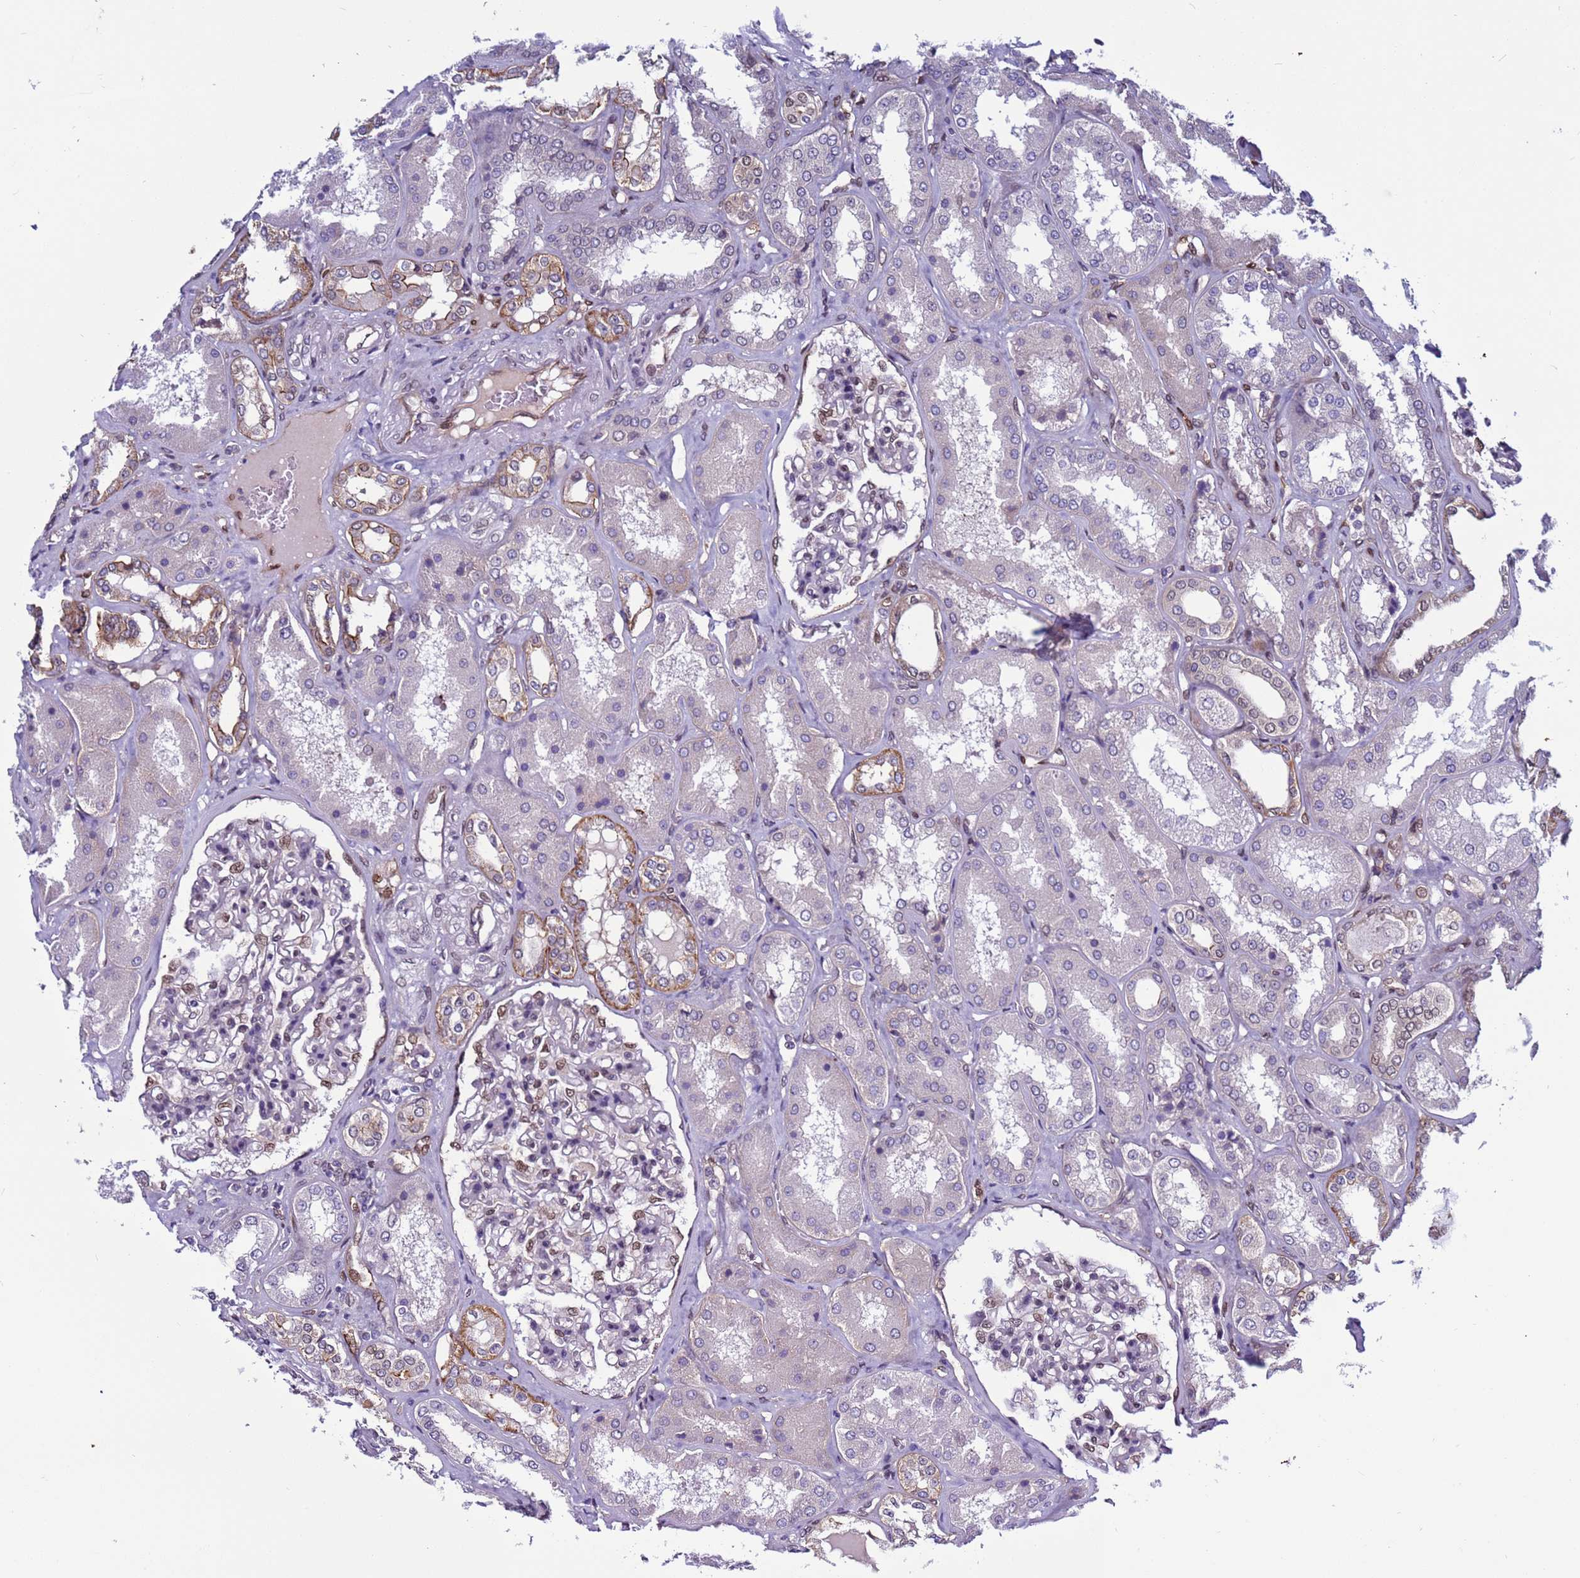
{"staining": {"intensity": "moderate", "quantity": "<25%", "location": "nuclear"}, "tissue": "kidney", "cell_type": "Cells in glomeruli", "image_type": "normal", "snomed": [{"axis": "morphology", "description": "Normal tissue, NOS"}, {"axis": "topography", "description": "Kidney"}], "caption": "A brown stain shows moderate nuclear expression of a protein in cells in glomeruli of unremarkable kidney.", "gene": "TRIM37", "patient": {"sex": "female", "age": 56}}